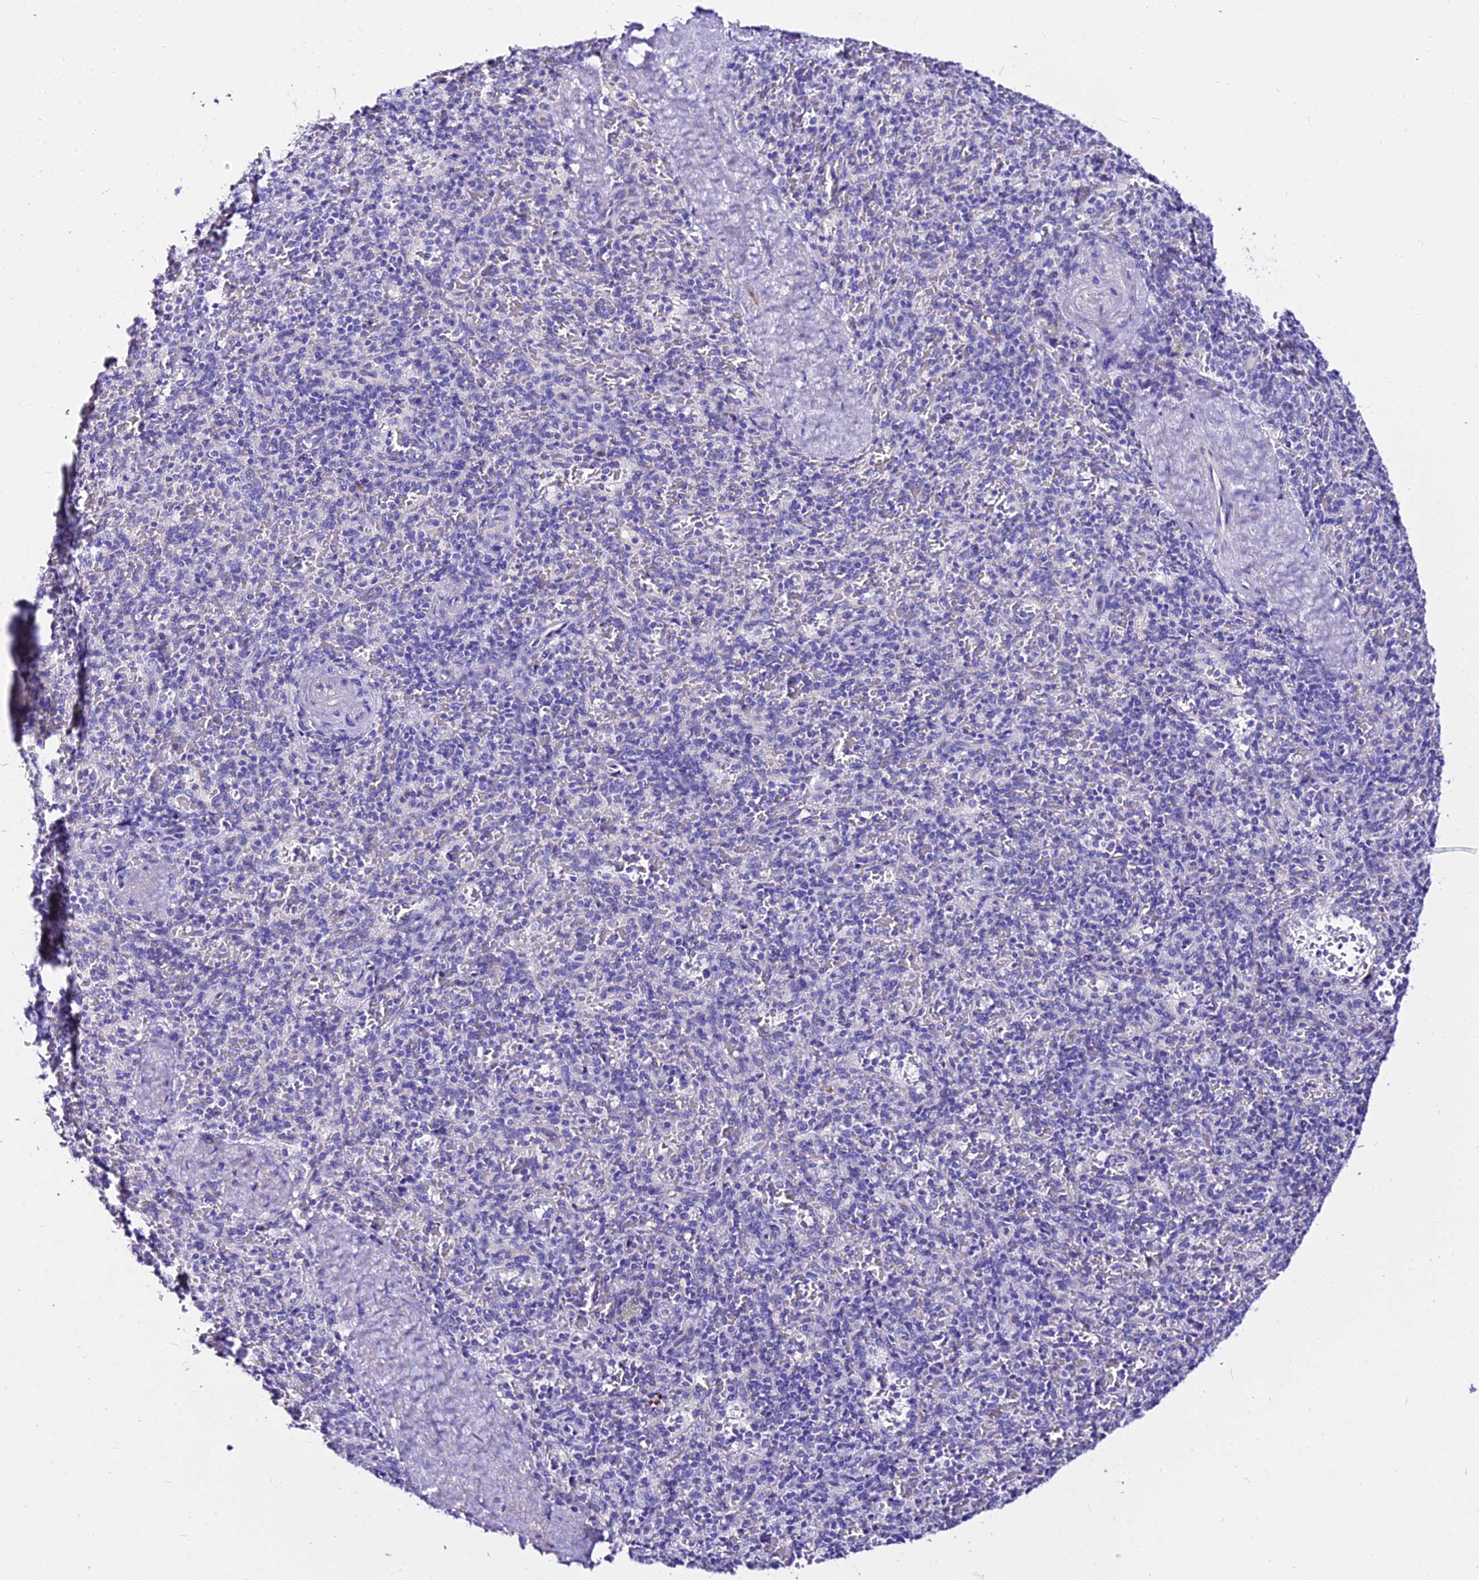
{"staining": {"intensity": "negative", "quantity": "none", "location": "none"}, "tissue": "spleen", "cell_type": "Cells in red pulp", "image_type": "normal", "snomed": [{"axis": "morphology", "description": "Normal tissue, NOS"}, {"axis": "topography", "description": "Spleen"}], "caption": "High power microscopy image of an immunohistochemistry image of normal spleen, revealing no significant expression in cells in red pulp. (DAB IHC with hematoxylin counter stain).", "gene": "DEFB106A", "patient": {"sex": "male", "age": 82}}